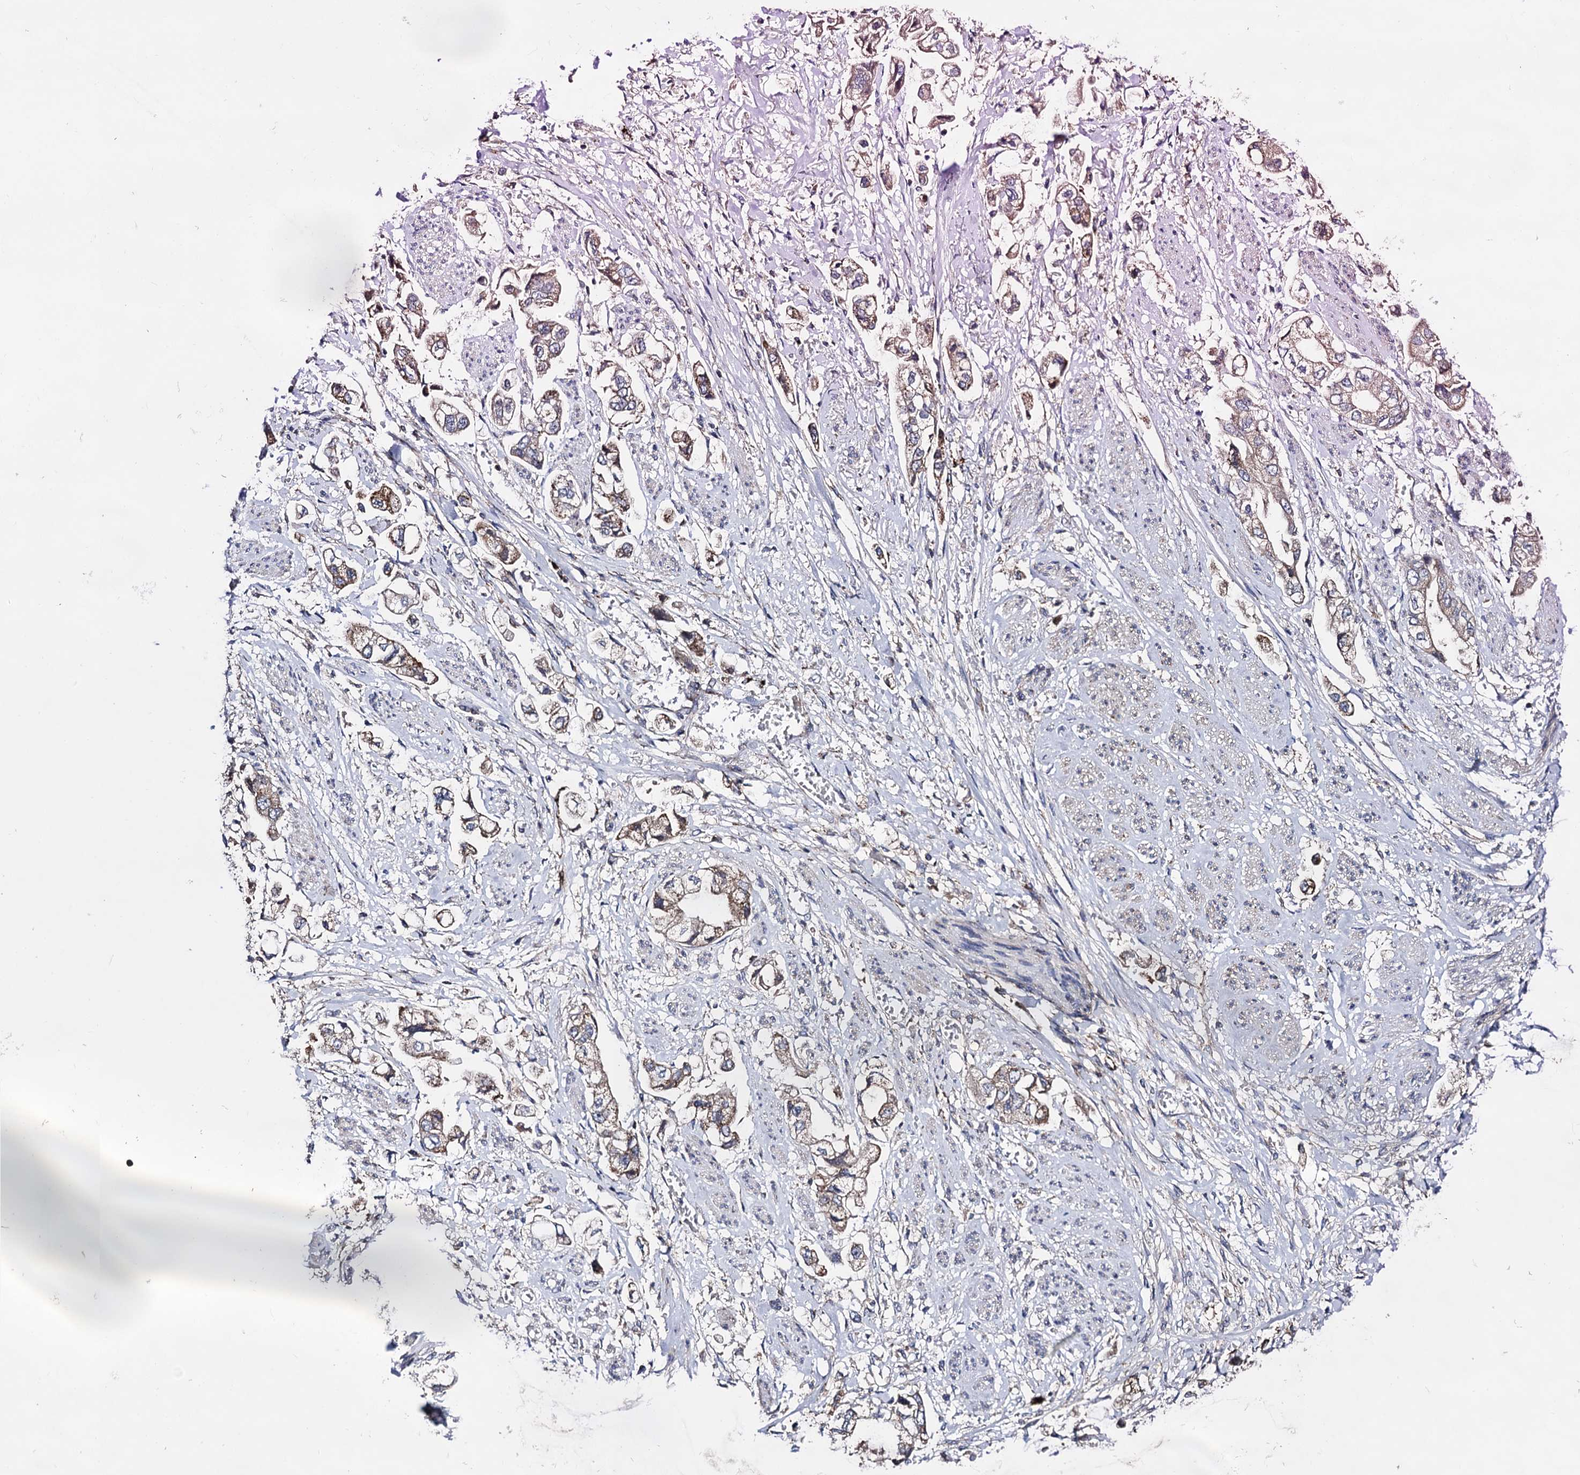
{"staining": {"intensity": "weak", "quantity": "25%-75%", "location": "cytoplasmic/membranous"}, "tissue": "stomach cancer", "cell_type": "Tumor cells", "image_type": "cancer", "snomed": [{"axis": "morphology", "description": "Adenocarcinoma, NOS"}, {"axis": "topography", "description": "Stomach"}], "caption": "A photomicrograph showing weak cytoplasmic/membranous positivity in about 25%-75% of tumor cells in stomach cancer, as visualized by brown immunohistochemical staining.", "gene": "IQCH", "patient": {"sex": "male", "age": 62}}